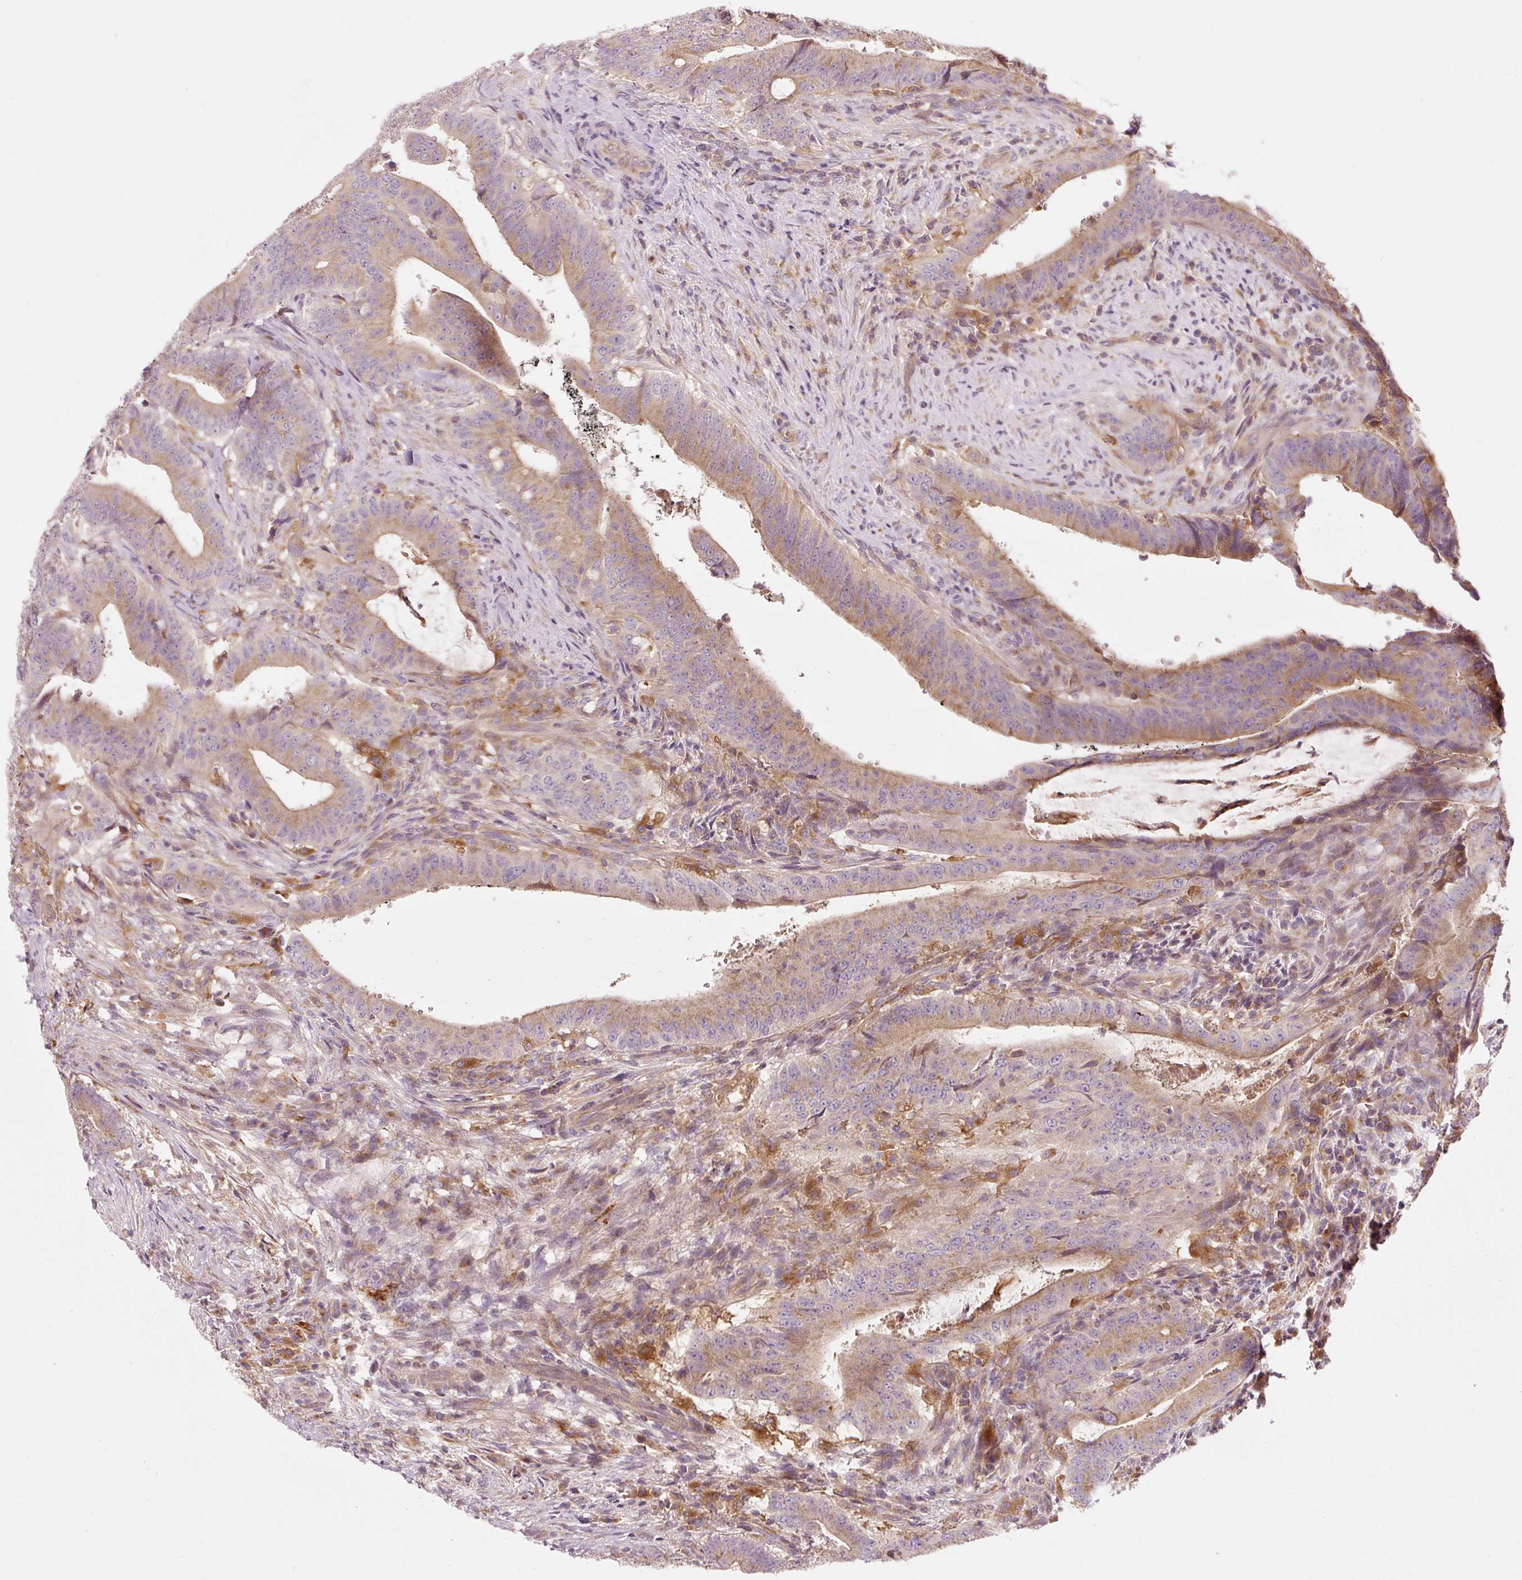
{"staining": {"intensity": "moderate", "quantity": ">75%", "location": "cytoplasmic/membranous"}, "tissue": "colorectal cancer", "cell_type": "Tumor cells", "image_type": "cancer", "snomed": [{"axis": "morphology", "description": "Adenocarcinoma, NOS"}, {"axis": "topography", "description": "Colon"}], "caption": "A brown stain highlights moderate cytoplasmic/membranous staining of a protein in human colorectal cancer tumor cells. (IHC, brightfield microscopy, high magnification).", "gene": "NAPA", "patient": {"sex": "female", "age": 43}}